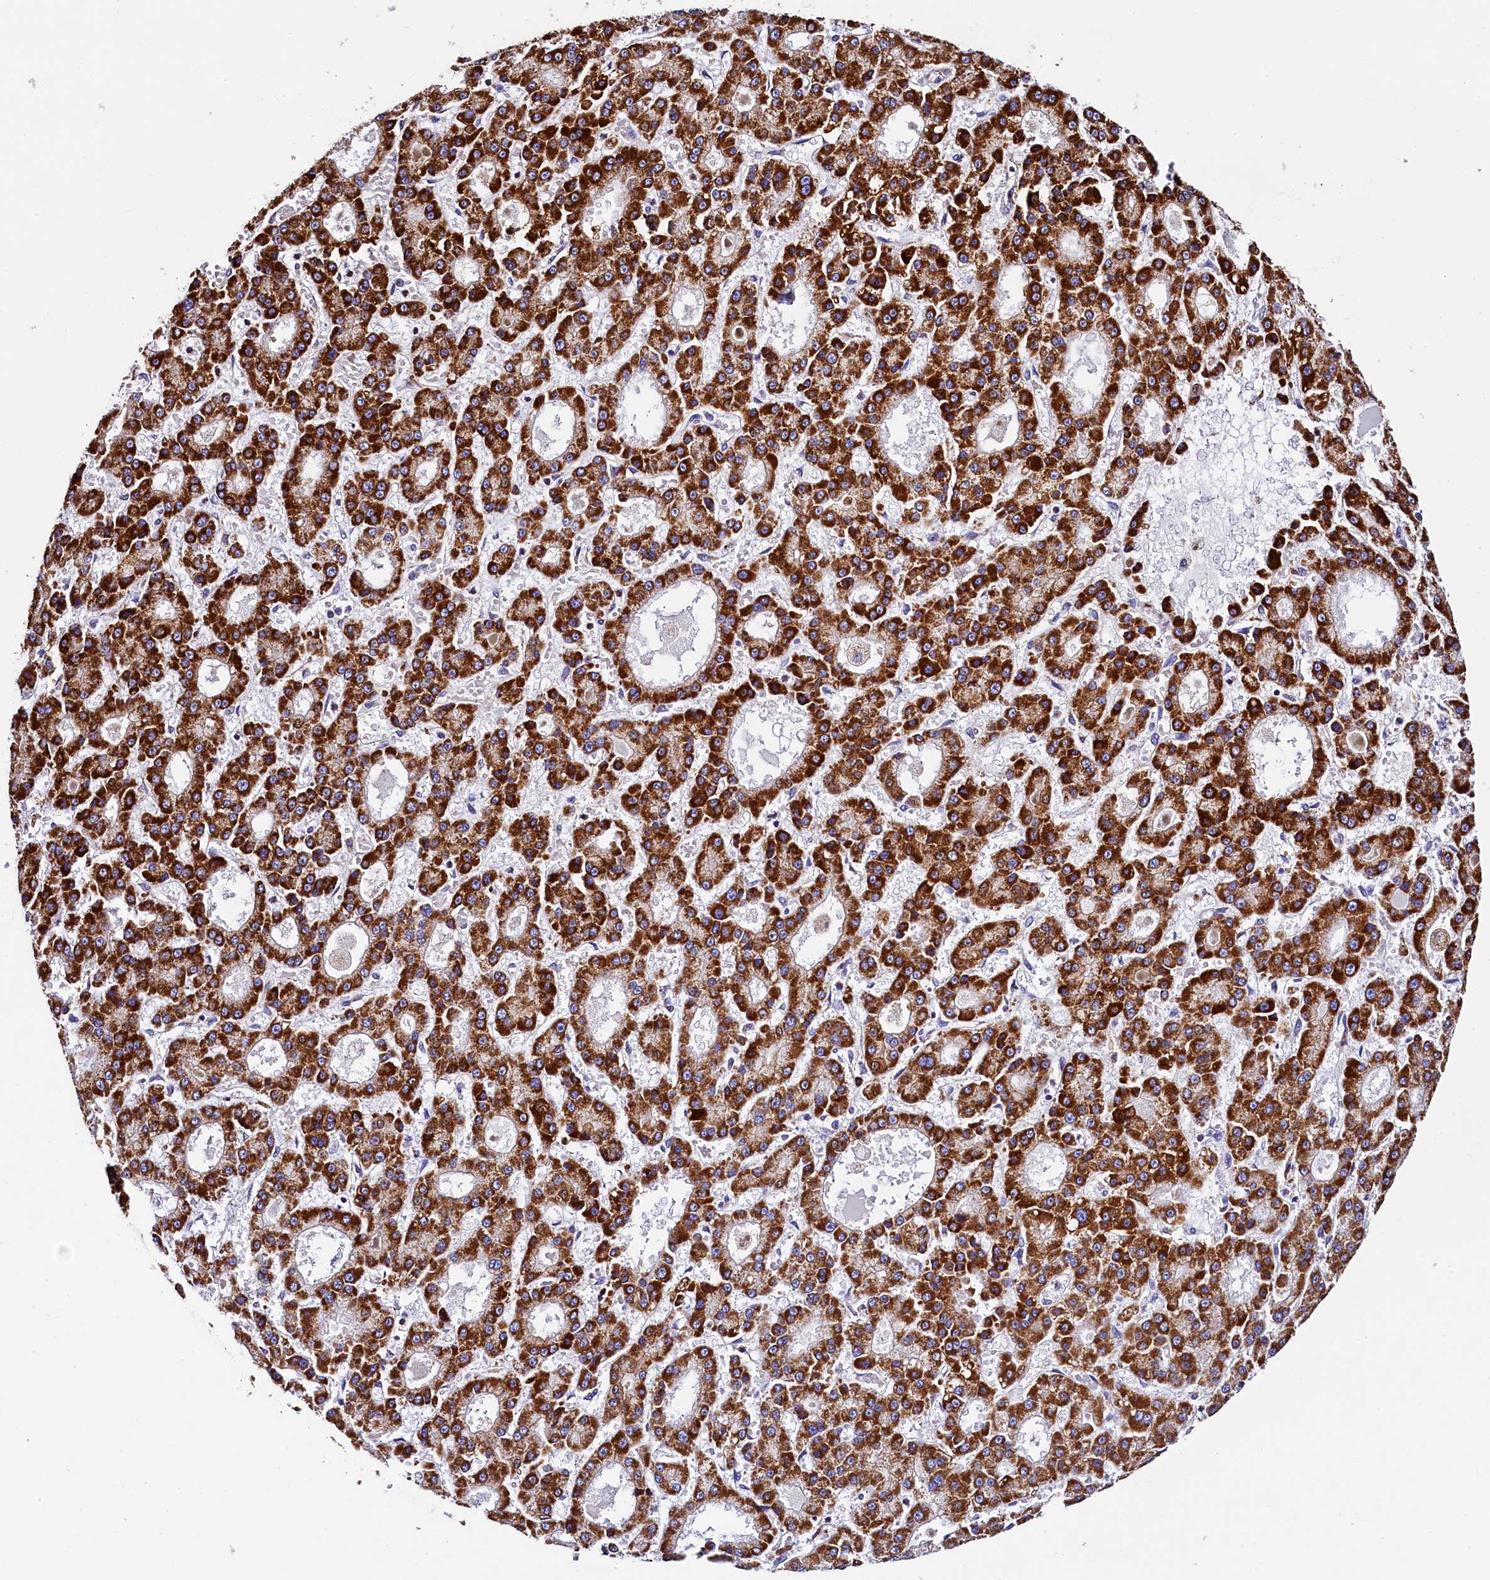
{"staining": {"intensity": "strong", "quantity": ">75%", "location": "cytoplasmic/membranous"}, "tissue": "liver cancer", "cell_type": "Tumor cells", "image_type": "cancer", "snomed": [{"axis": "morphology", "description": "Carcinoma, Hepatocellular, NOS"}, {"axis": "topography", "description": "Liver"}], "caption": "Hepatocellular carcinoma (liver) tissue reveals strong cytoplasmic/membranous staining in about >75% of tumor cells, visualized by immunohistochemistry.", "gene": "CLYBL", "patient": {"sex": "male", "age": 70}}